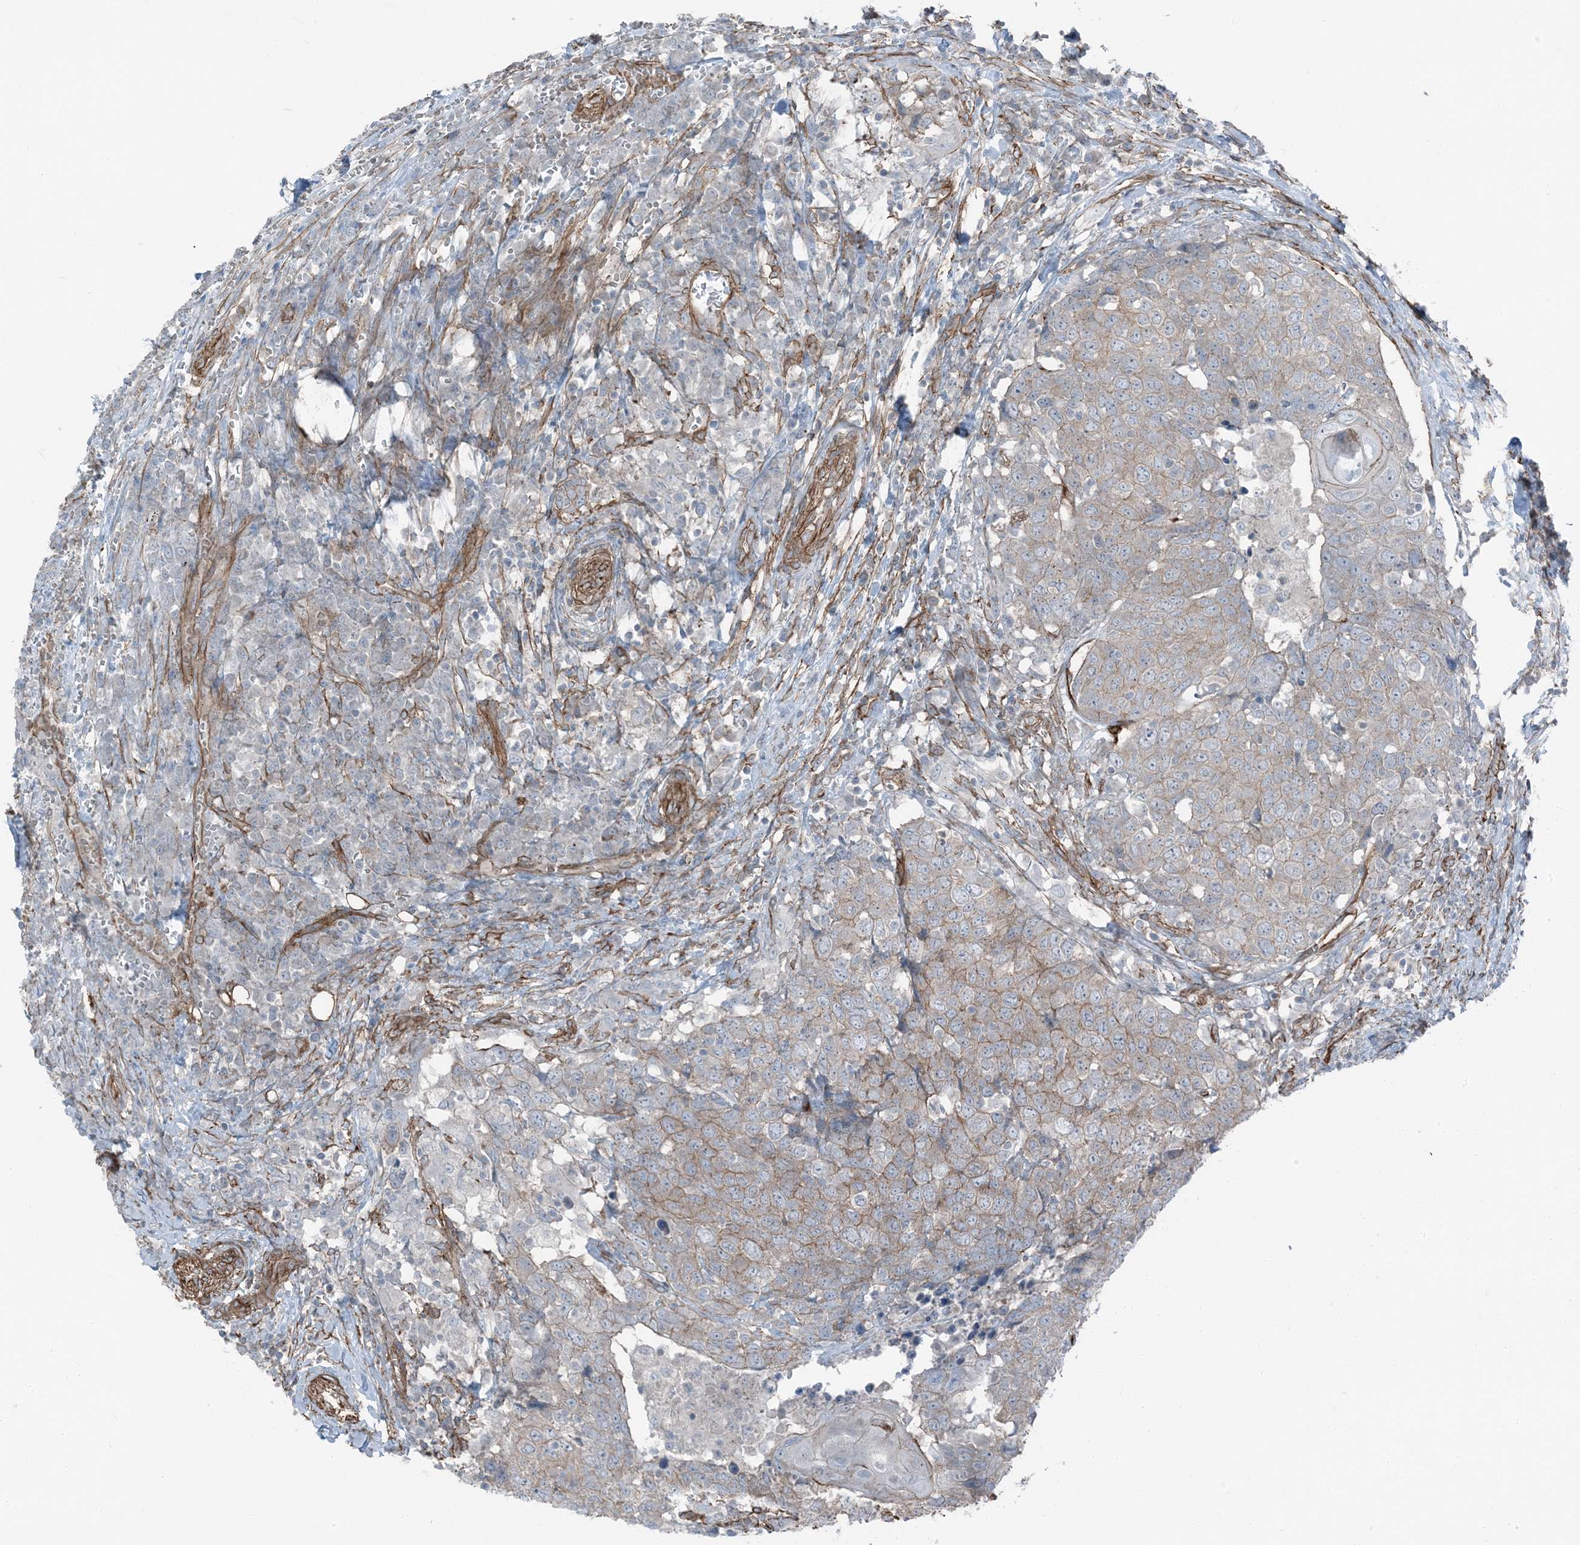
{"staining": {"intensity": "weak", "quantity": "25%-75%", "location": "cytoplasmic/membranous"}, "tissue": "head and neck cancer", "cell_type": "Tumor cells", "image_type": "cancer", "snomed": [{"axis": "morphology", "description": "Squamous cell carcinoma, NOS"}, {"axis": "topography", "description": "Head-Neck"}], "caption": "Immunohistochemistry photomicrograph of head and neck squamous cell carcinoma stained for a protein (brown), which shows low levels of weak cytoplasmic/membranous staining in about 25%-75% of tumor cells.", "gene": "ZFP90", "patient": {"sex": "male", "age": 66}}